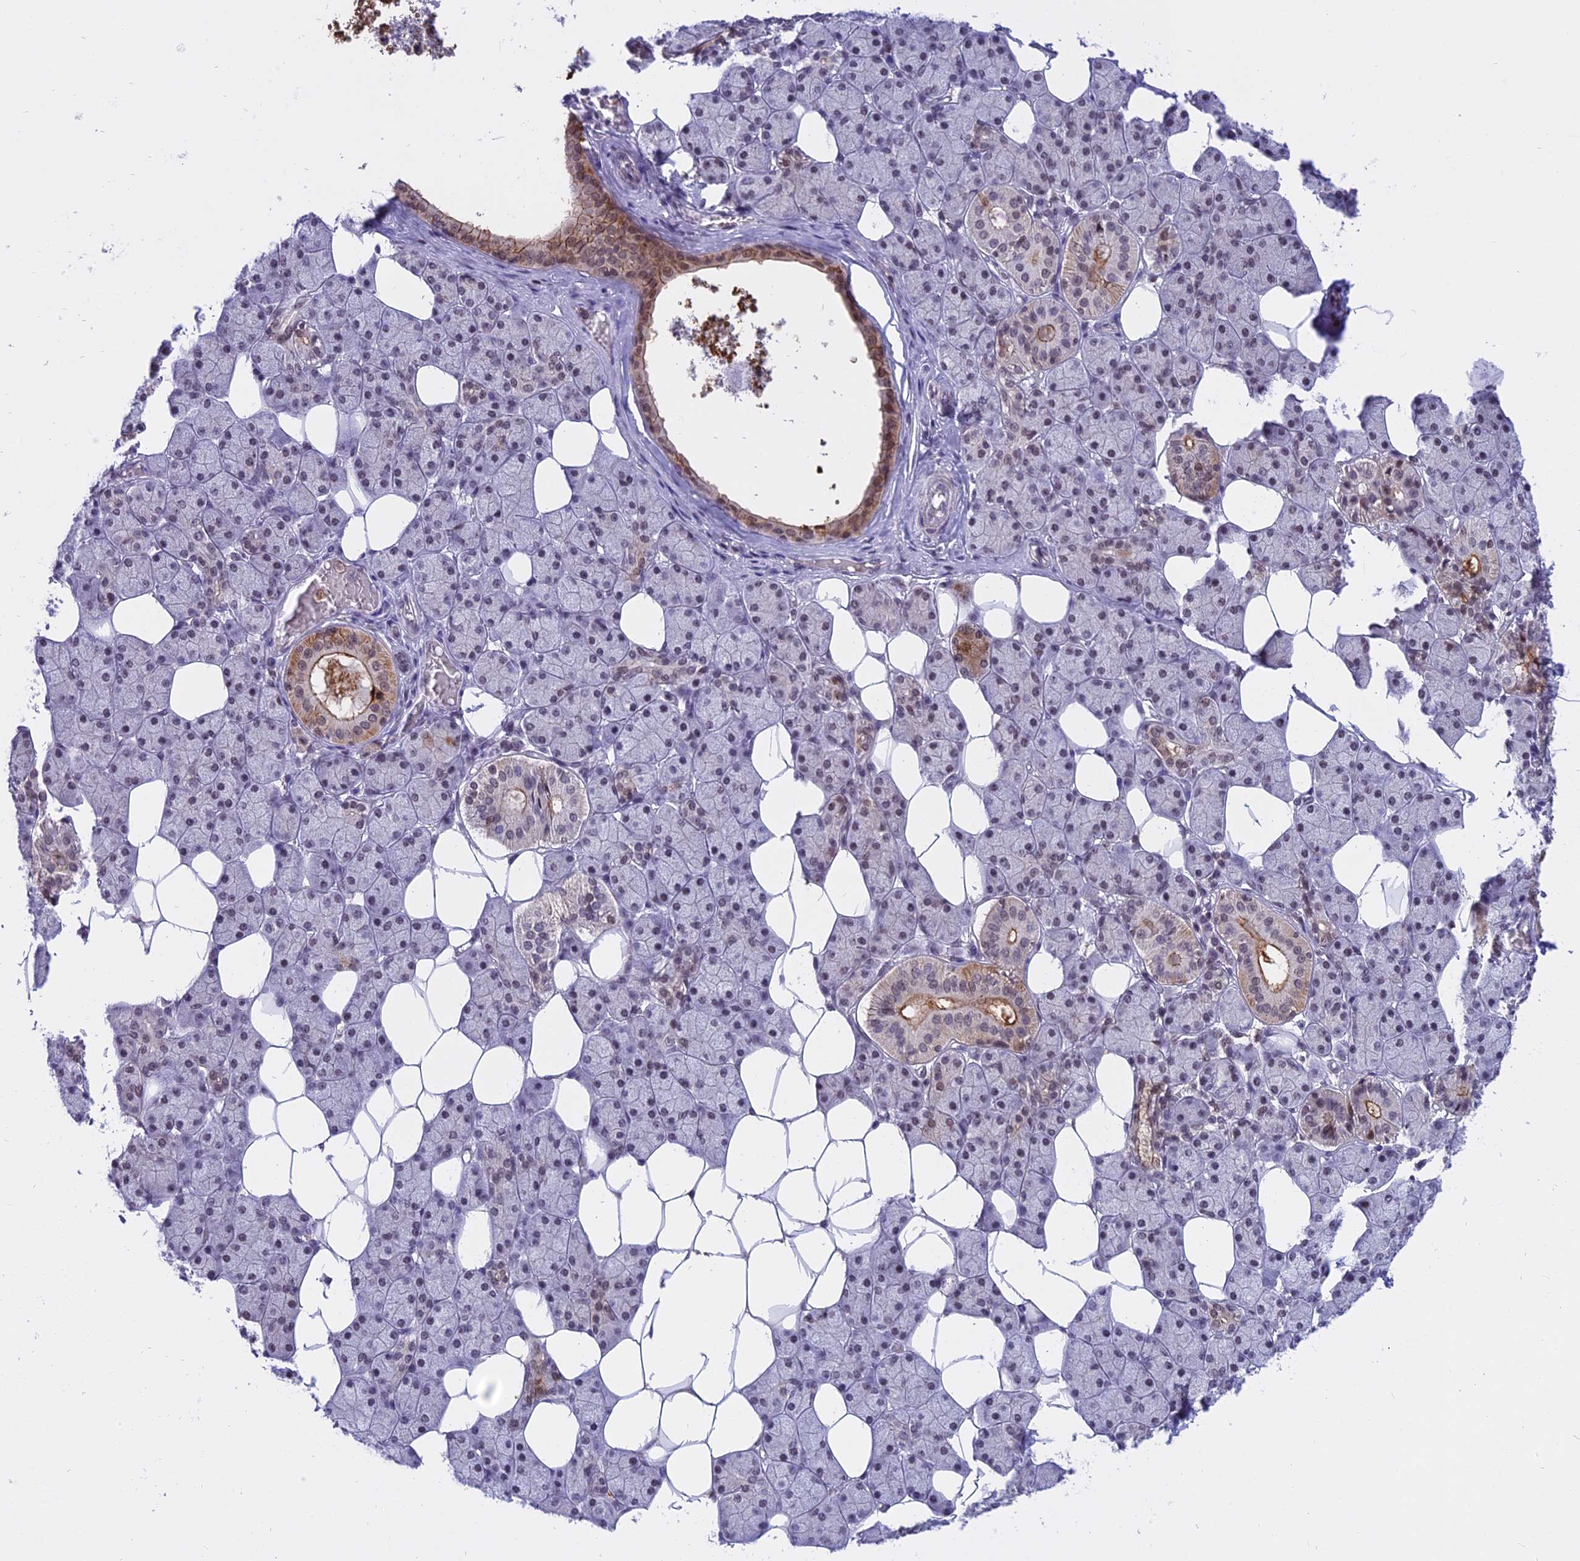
{"staining": {"intensity": "moderate", "quantity": "25%-75%", "location": "cytoplasmic/membranous,nuclear"}, "tissue": "salivary gland", "cell_type": "Glandular cells", "image_type": "normal", "snomed": [{"axis": "morphology", "description": "Normal tissue, NOS"}, {"axis": "topography", "description": "Salivary gland"}], "caption": "Protein expression analysis of normal human salivary gland reveals moderate cytoplasmic/membranous,nuclear expression in about 25%-75% of glandular cells.", "gene": "TADA3", "patient": {"sex": "female", "age": 33}}